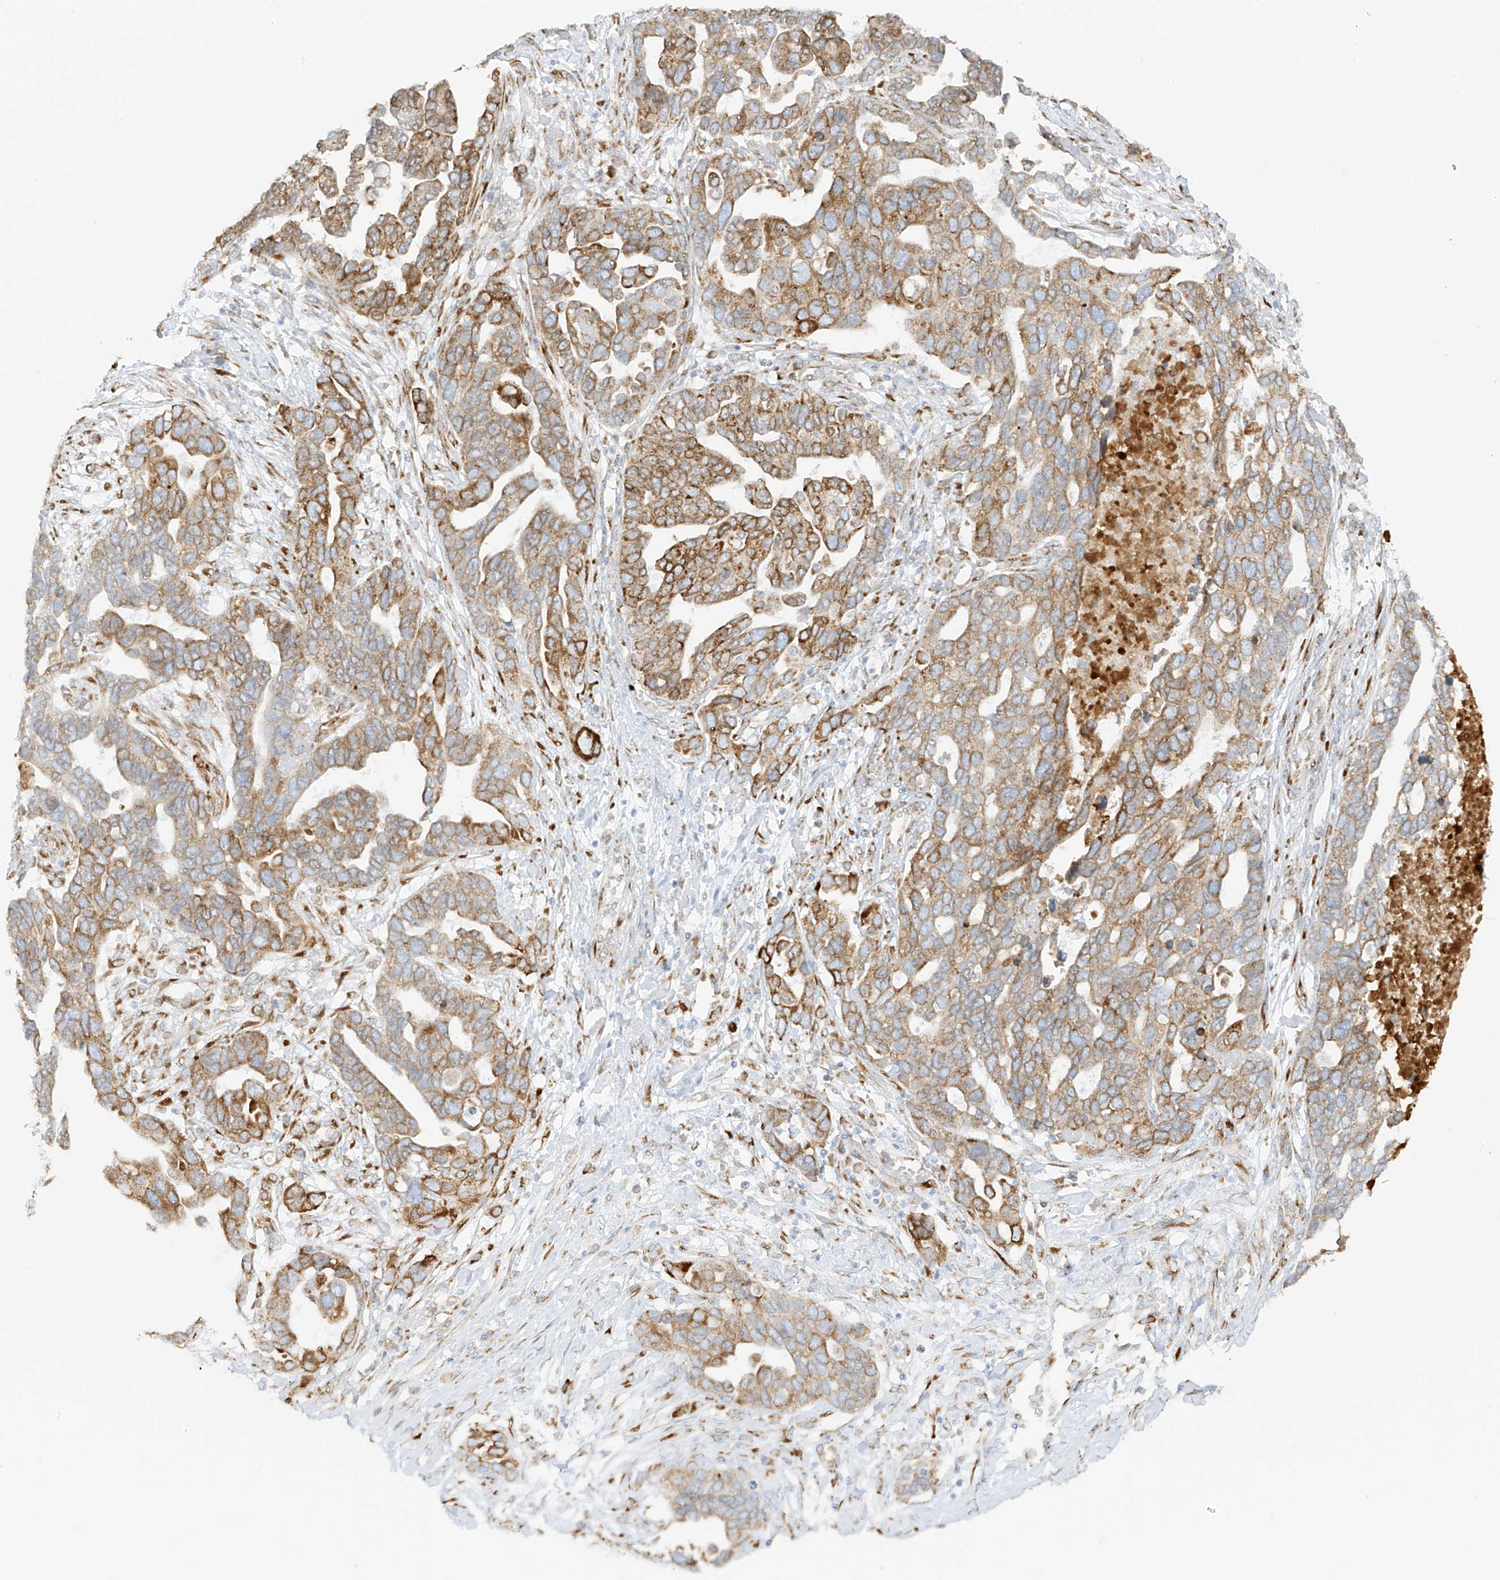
{"staining": {"intensity": "moderate", "quantity": ">75%", "location": "cytoplasmic/membranous"}, "tissue": "ovarian cancer", "cell_type": "Tumor cells", "image_type": "cancer", "snomed": [{"axis": "morphology", "description": "Cystadenocarcinoma, serous, NOS"}, {"axis": "topography", "description": "Ovary"}], "caption": "Ovarian serous cystadenocarcinoma stained with immunohistochemistry reveals moderate cytoplasmic/membranous expression in approximately >75% of tumor cells.", "gene": "LRRC59", "patient": {"sex": "female", "age": 54}}